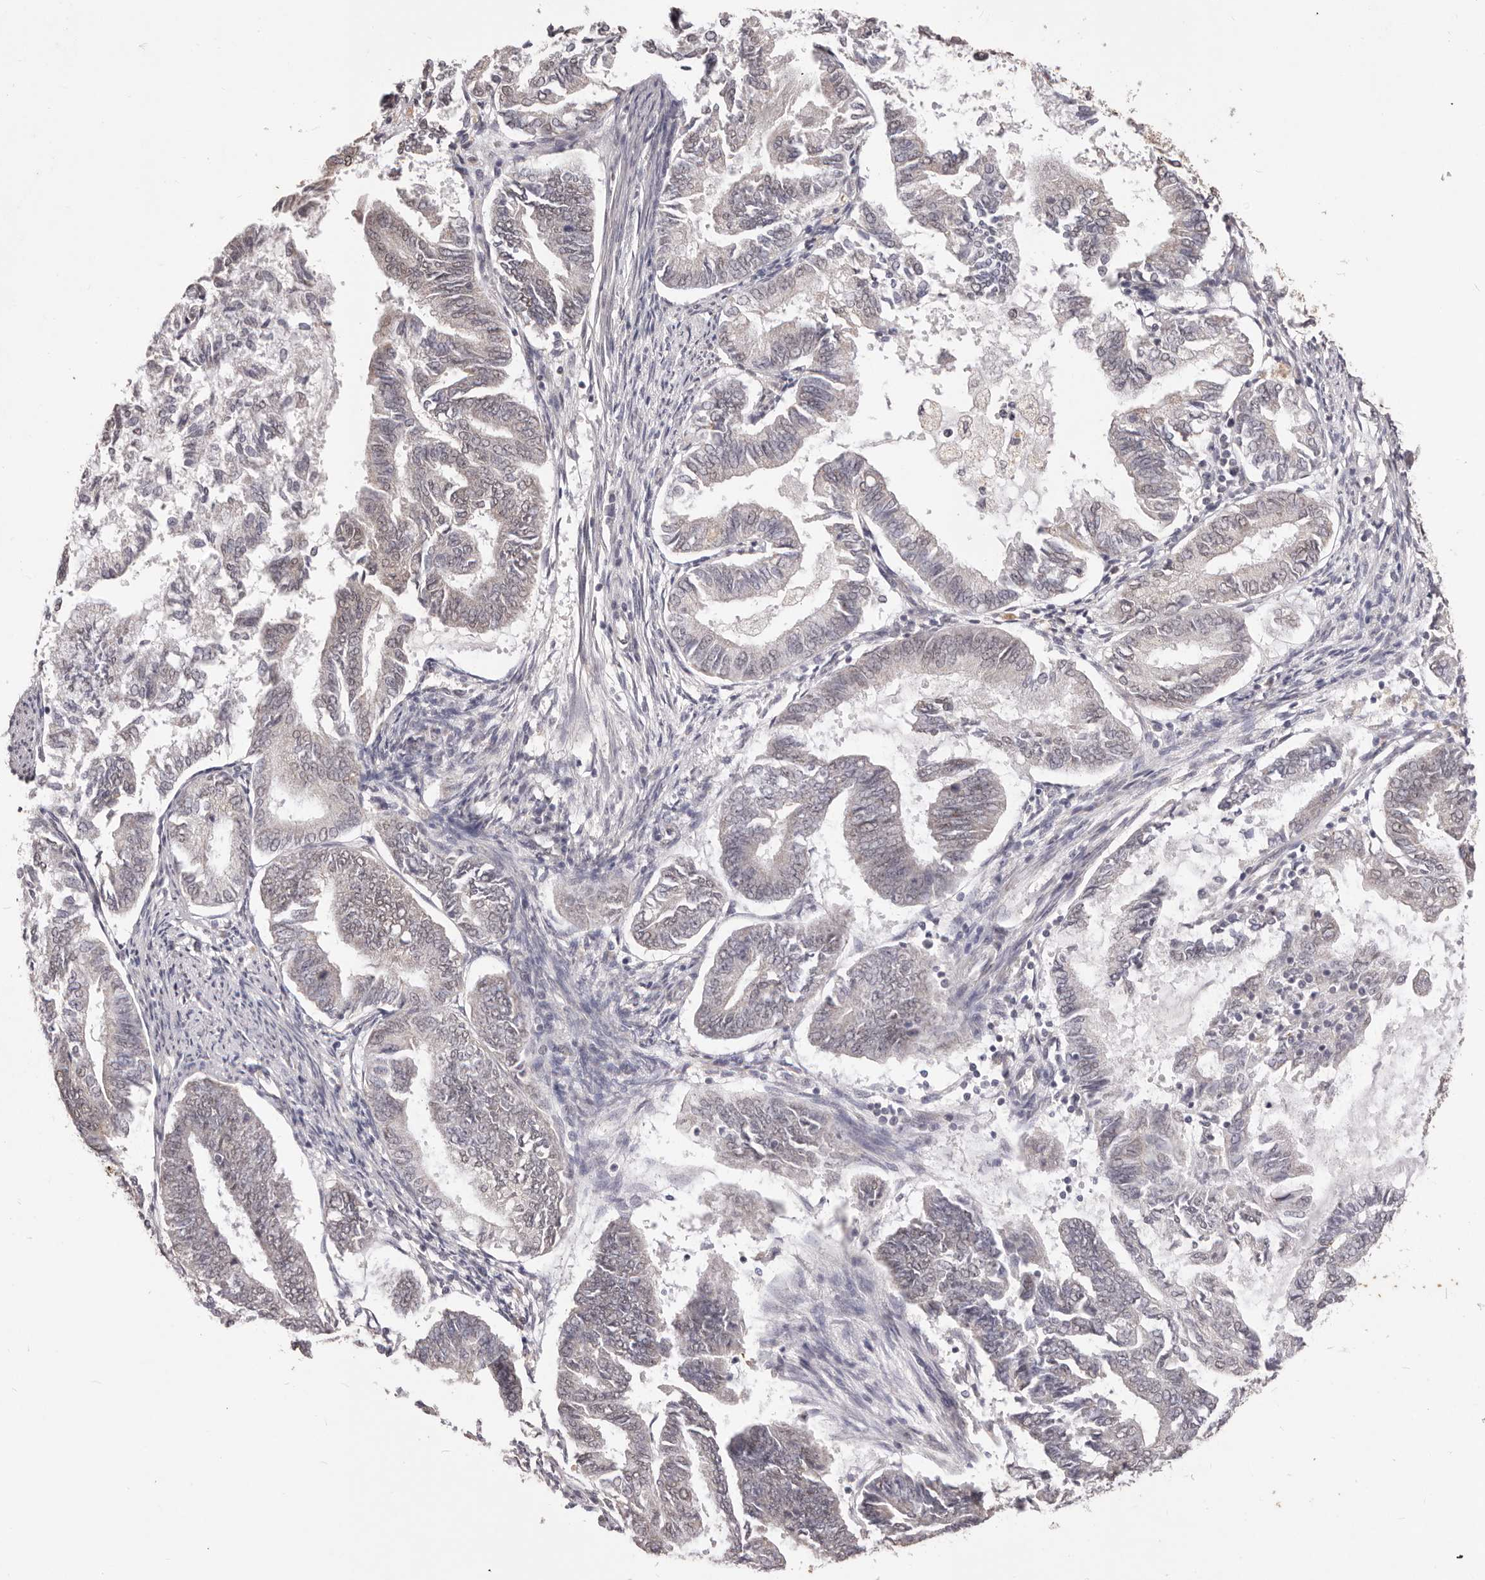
{"staining": {"intensity": "weak", "quantity": "25%-75%", "location": "nuclear"}, "tissue": "endometrial cancer", "cell_type": "Tumor cells", "image_type": "cancer", "snomed": [{"axis": "morphology", "description": "Adenocarcinoma, NOS"}, {"axis": "topography", "description": "Endometrium"}], "caption": "An IHC image of neoplastic tissue is shown. Protein staining in brown highlights weak nuclear positivity in adenocarcinoma (endometrial) within tumor cells.", "gene": "RPS6KA5", "patient": {"sex": "female", "age": 86}}